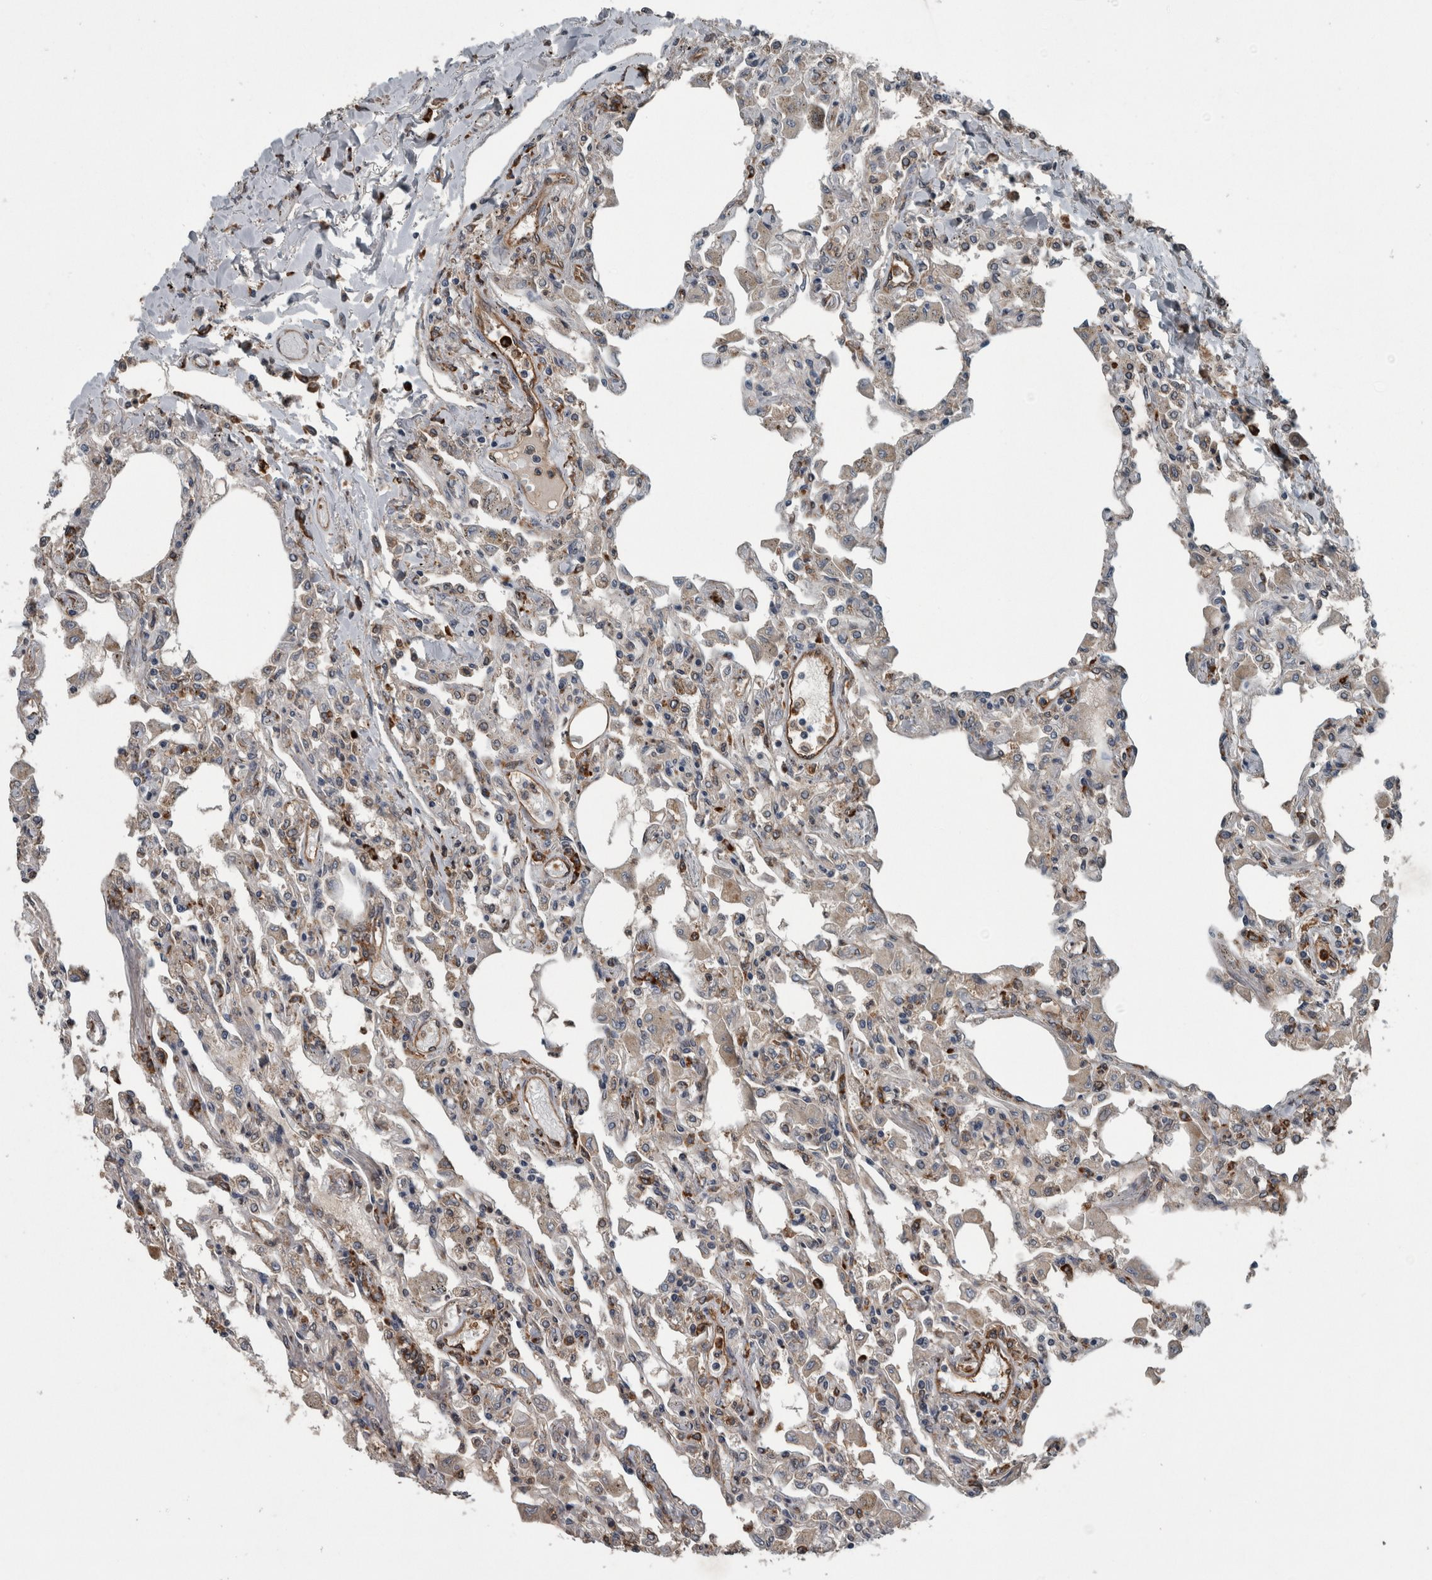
{"staining": {"intensity": "moderate", "quantity": "<25%", "location": "cytoplasmic/membranous"}, "tissue": "lung", "cell_type": "Alveolar cells", "image_type": "normal", "snomed": [{"axis": "morphology", "description": "Normal tissue, NOS"}, {"axis": "topography", "description": "Bronchus"}, {"axis": "topography", "description": "Lung"}], "caption": "This micrograph reveals benign lung stained with immunohistochemistry (IHC) to label a protein in brown. The cytoplasmic/membranous of alveolar cells show moderate positivity for the protein. Nuclei are counter-stained blue.", "gene": "EXOC8", "patient": {"sex": "female", "age": 49}}